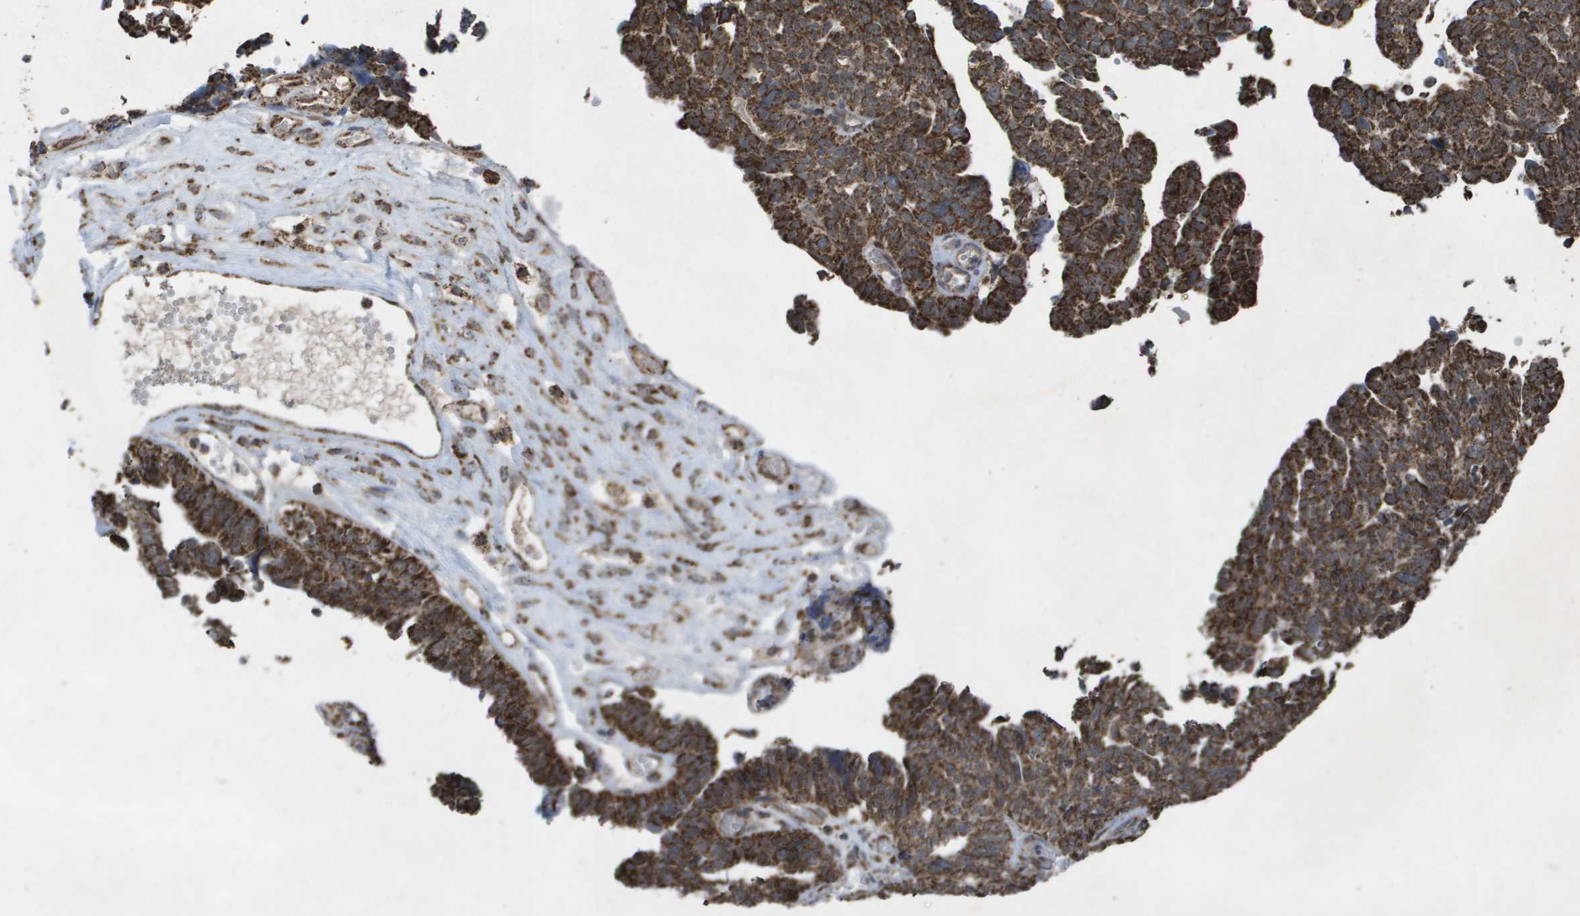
{"staining": {"intensity": "strong", "quantity": ">75%", "location": "cytoplasmic/membranous"}, "tissue": "ovarian cancer", "cell_type": "Tumor cells", "image_type": "cancer", "snomed": [{"axis": "morphology", "description": "Cystadenocarcinoma, serous, NOS"}, {"axis": "topography", "description": "Ovary"}], "caption": "Ovarian serous cystadenocarcinoma was stained to show a protein in brown. There is high levels of strong cytoplasmic/membranous positivity in approximately >75% of tumor cells. (IHC, brightfield microscopy, high magnification).", "gene": "HSPE1", "patient": {"sex": "female", "age": 79}}